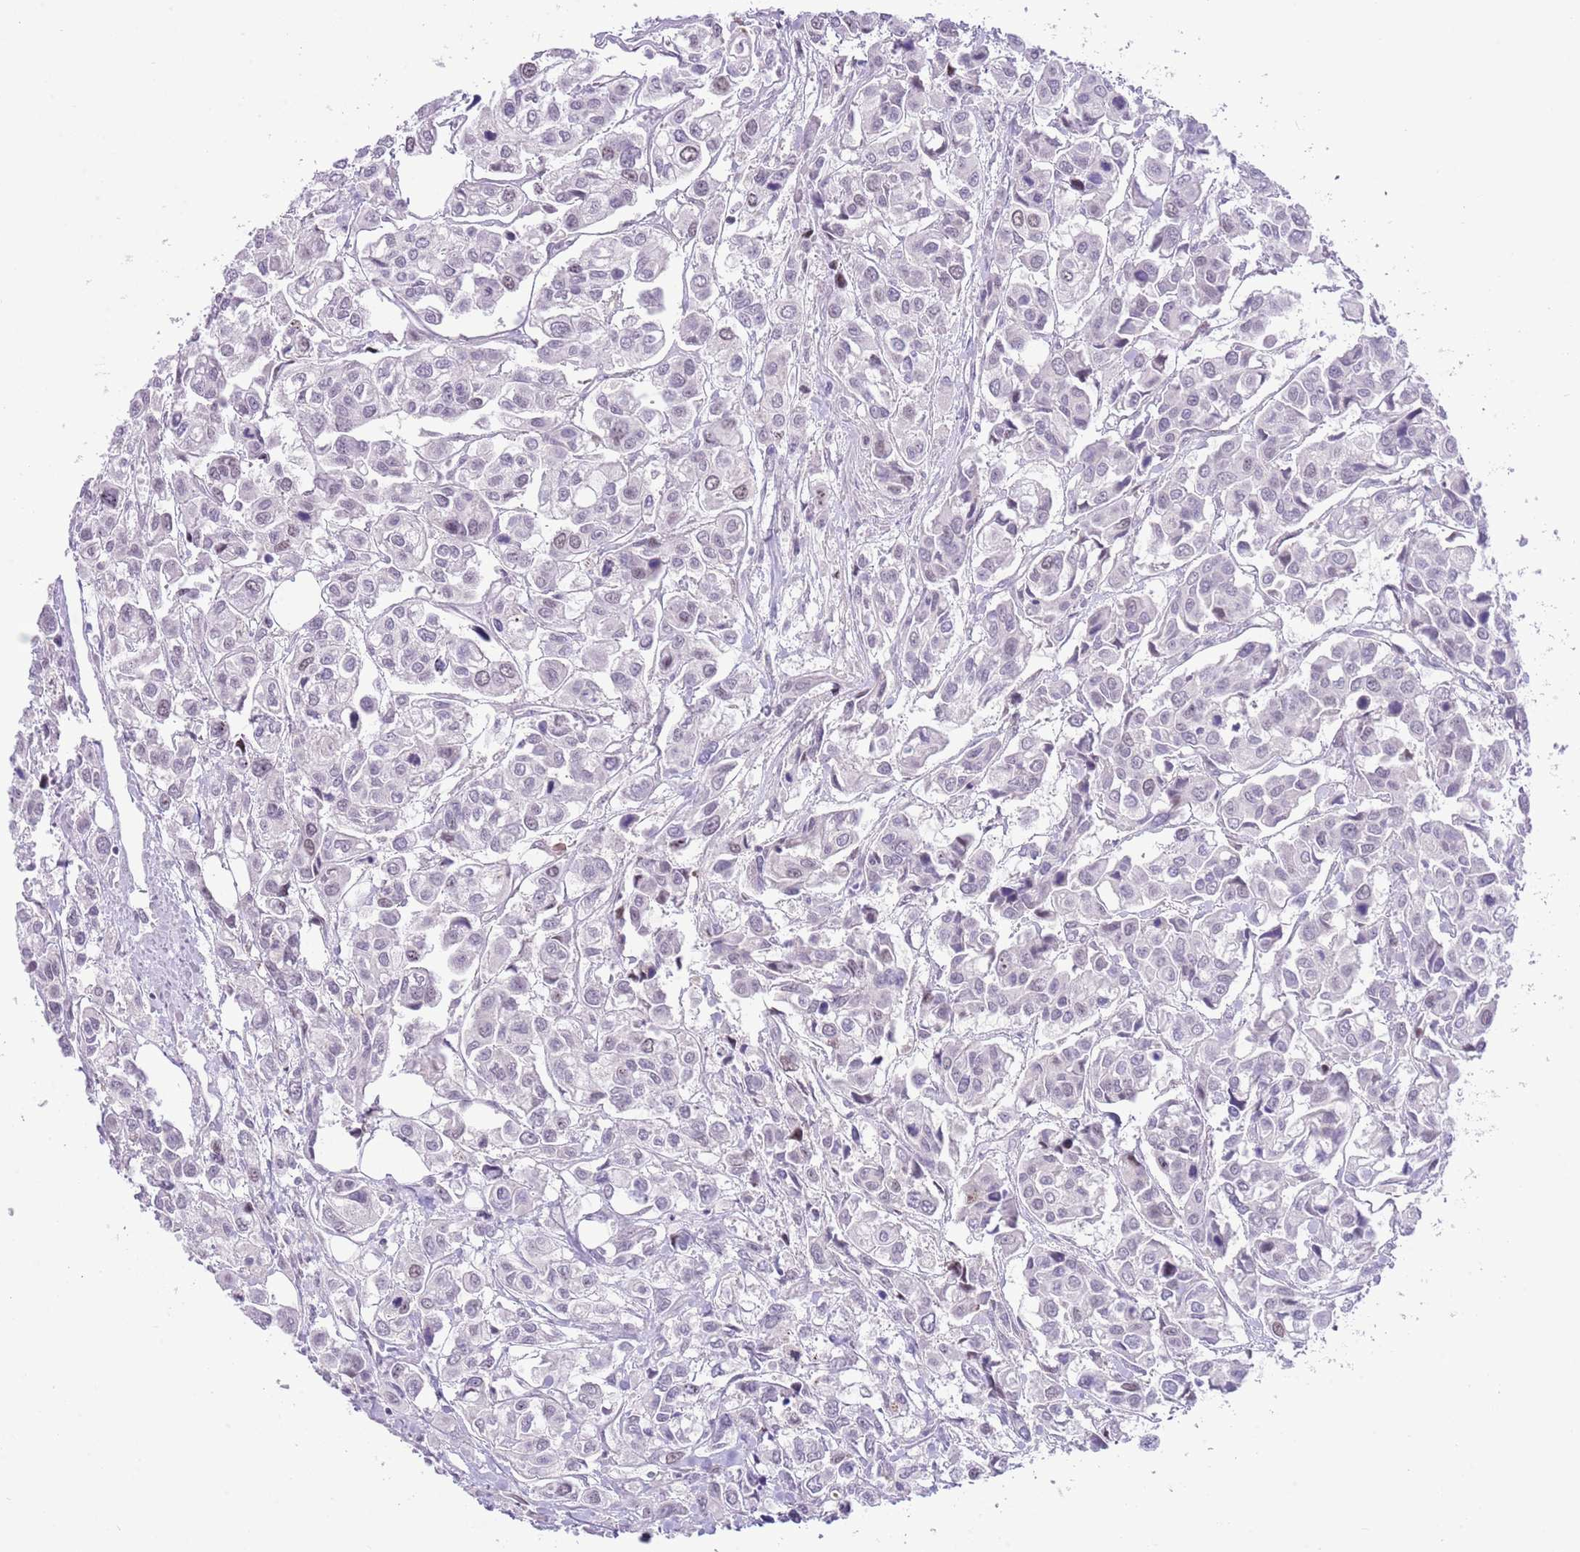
{"staining": {"intensity": "negative", "quantity": "none", "location": "none"}, "tissue": "urothelial cancer", "cell_type": "Tumor cells", "image_type": "cancer", "snomed": [{"axis": "morphology", "description": "Urothelial carcinoma, High grade"}, {"axis": "topography", "description": "Urinary bladder"}], "caption": "The photomicrograph displays no staining of tumor cells in high-grade urothelial carcinoma.", "gene": "FBRSL1", "patient": {"sex": "male", "age": 67}}